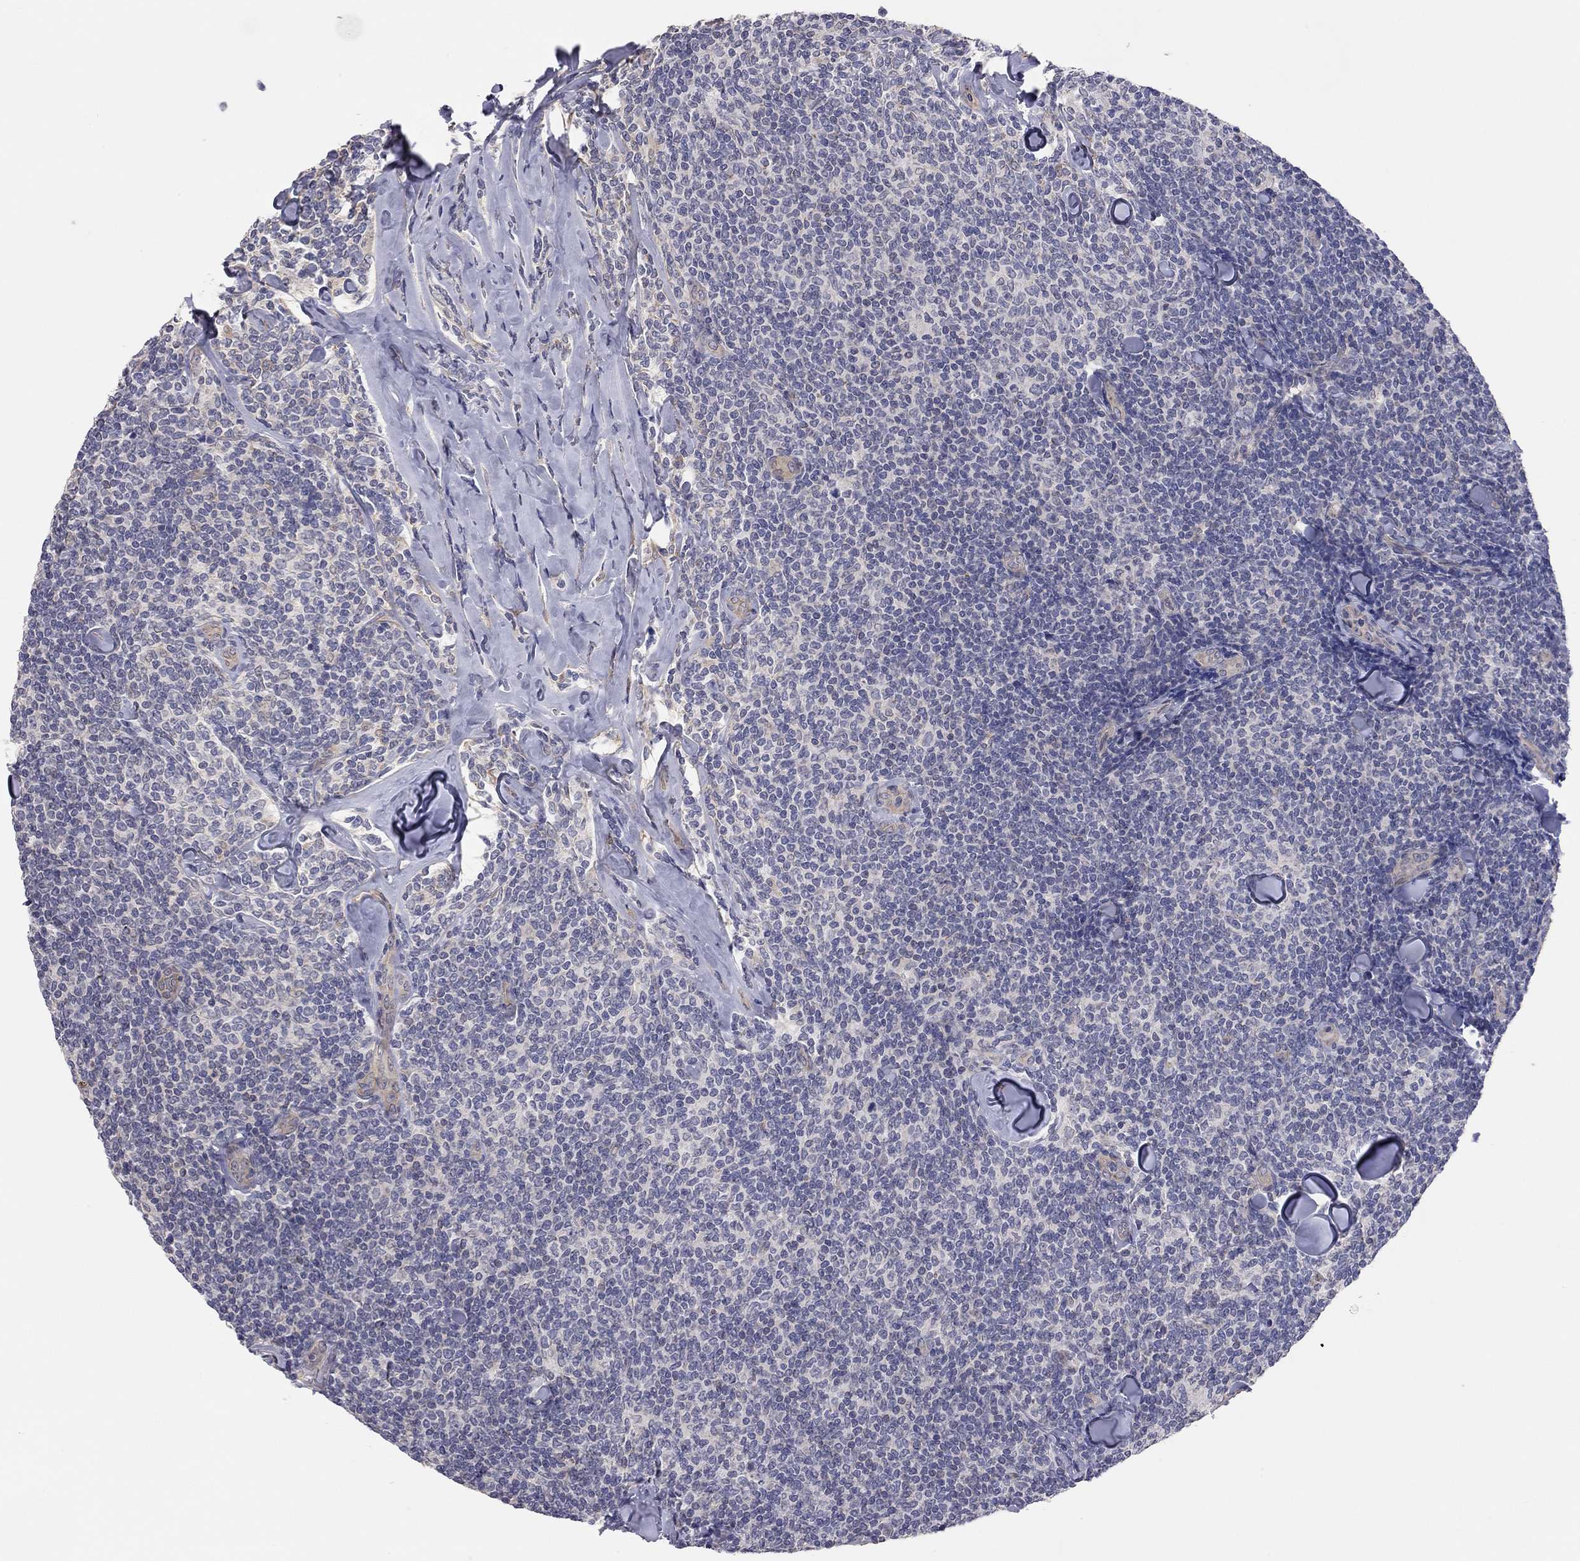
{"staining": {"intensity": "negative", "quantity": "none", "location": "none"}, "tissue": "lymphoma", "cell_type": "Tumor cells", "image_type": "cancer", "snomed": [{"axis": "morphology", "description": "Malignant lymphoma, non-Hodgkin's type, Low grade"}, {"axis": "topography", "description": "Lymph node"}], "caption": "The micrograph shows no staining of tumor cells in lymphoma.", "gene": "KCNB1", "patient": {"sex": "female", "age": 56}}